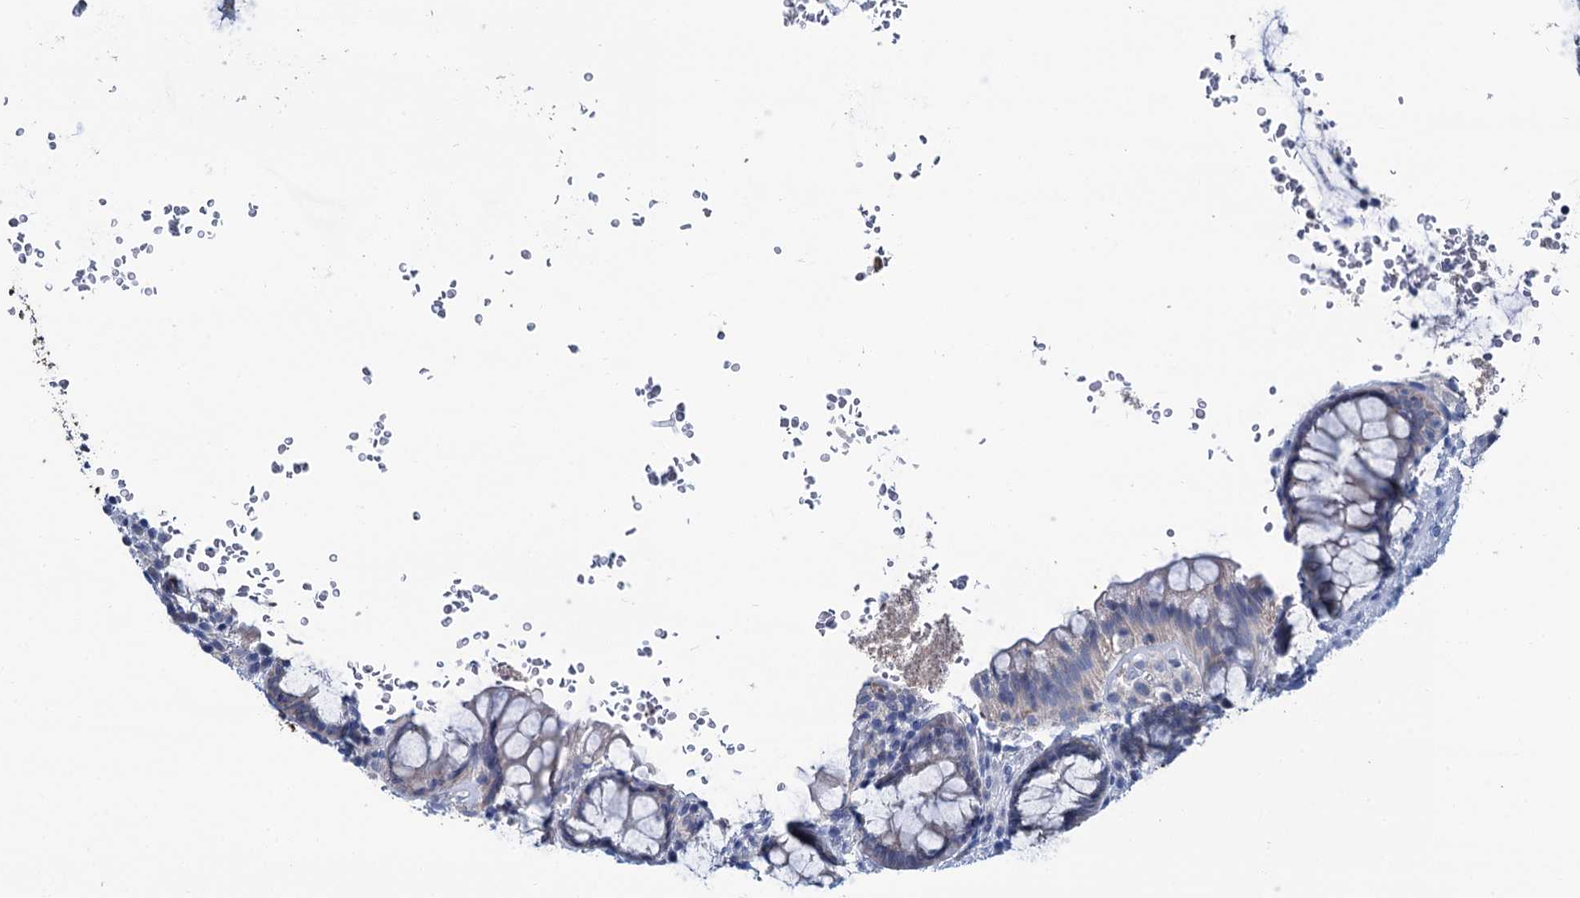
{"staining": {"intensity": "weak", "quantity": "<25%", "location": "cytoplasmic/membranous"}, "tissue": "rectum", "cell_type": "Glandular cells", "image_type": "normal", "snomed": [{"axis": "morphology", "description": "Normal tissue, NOS"}, {"axis": "topography", "description": "Rectum"}], "caption": "The IHC histopathology image has no significant positivity in glandular cells of rectum. (DAB (3,3'-diaminobenzidine) immunohistochemistry (IHC), high magnification).", "gene": "MIOX", "patient": {"sex": "male", "age": 83}}